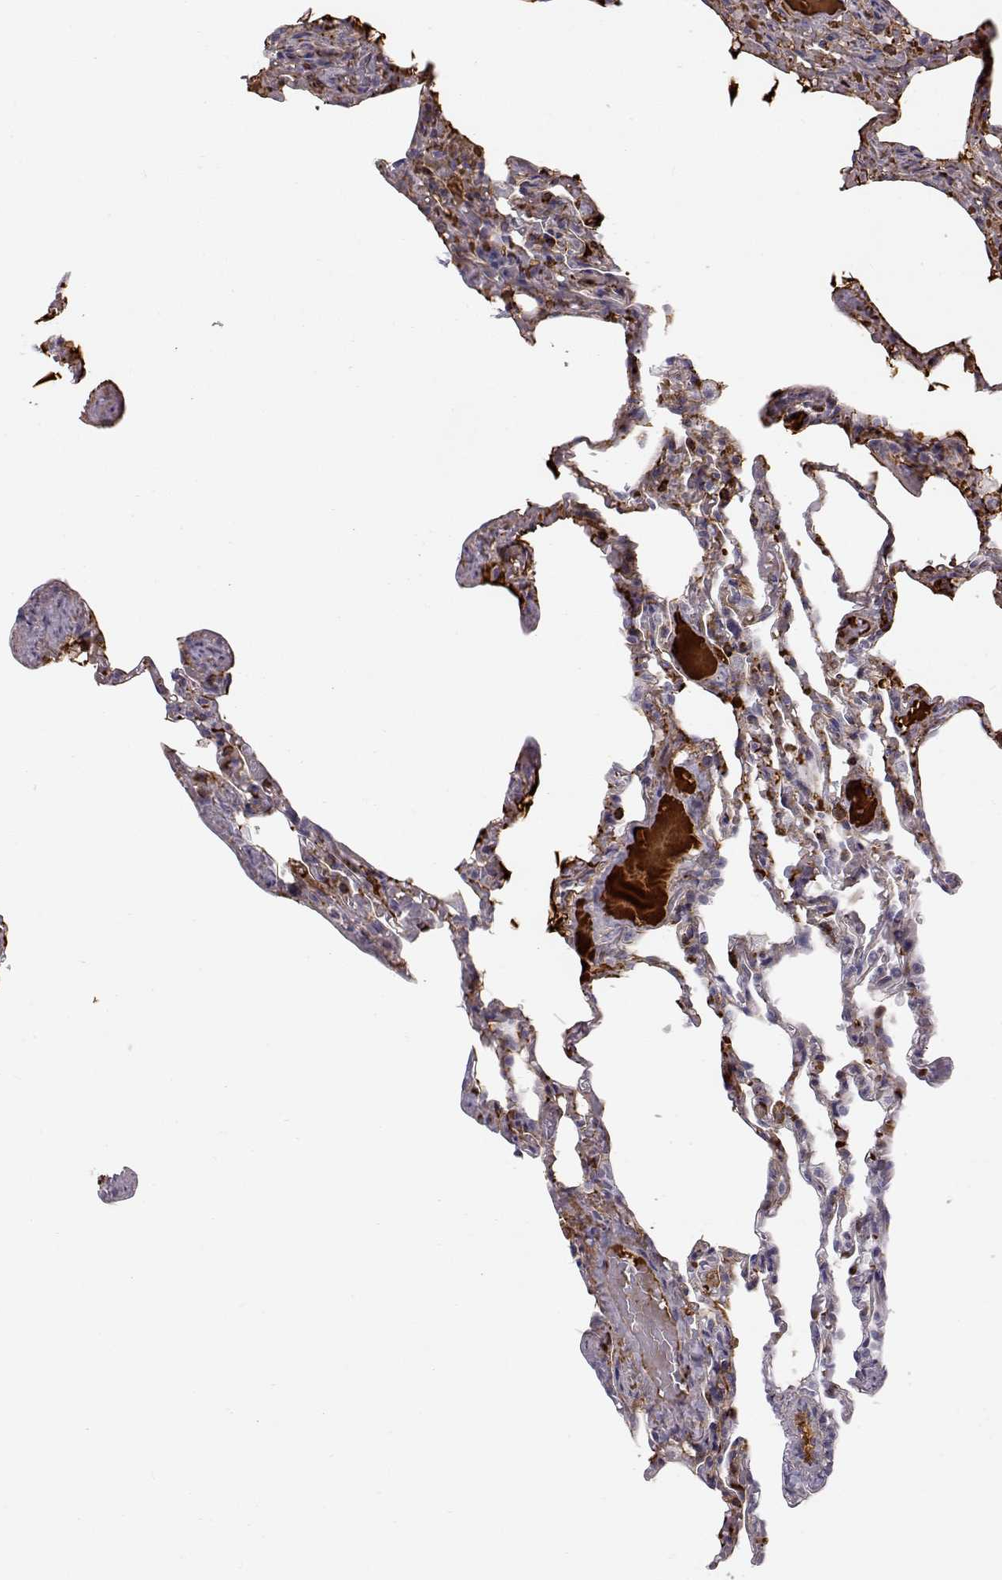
{"staining": {"intensity": "negative", "quantity": "none", "location": "none"}, "tissue": "lung", "cell_type": "Alveolar cells", "image_type": "normal", "snomed": [{"axis": "morphology", "description": "Normal tissue, NOS"}, {"axis": "topography", "description": "Lung"}], "caption": "Immunohistochemistry (IHC) histopathology image of unremarkable lung: human lung stained with DAB (3,3'-diaminobenzidine) demonstrates no significant protein expression in alveolar cells.", "gene": "PABPC1L2A", "patient": {"sex": "female", "age": 43}}